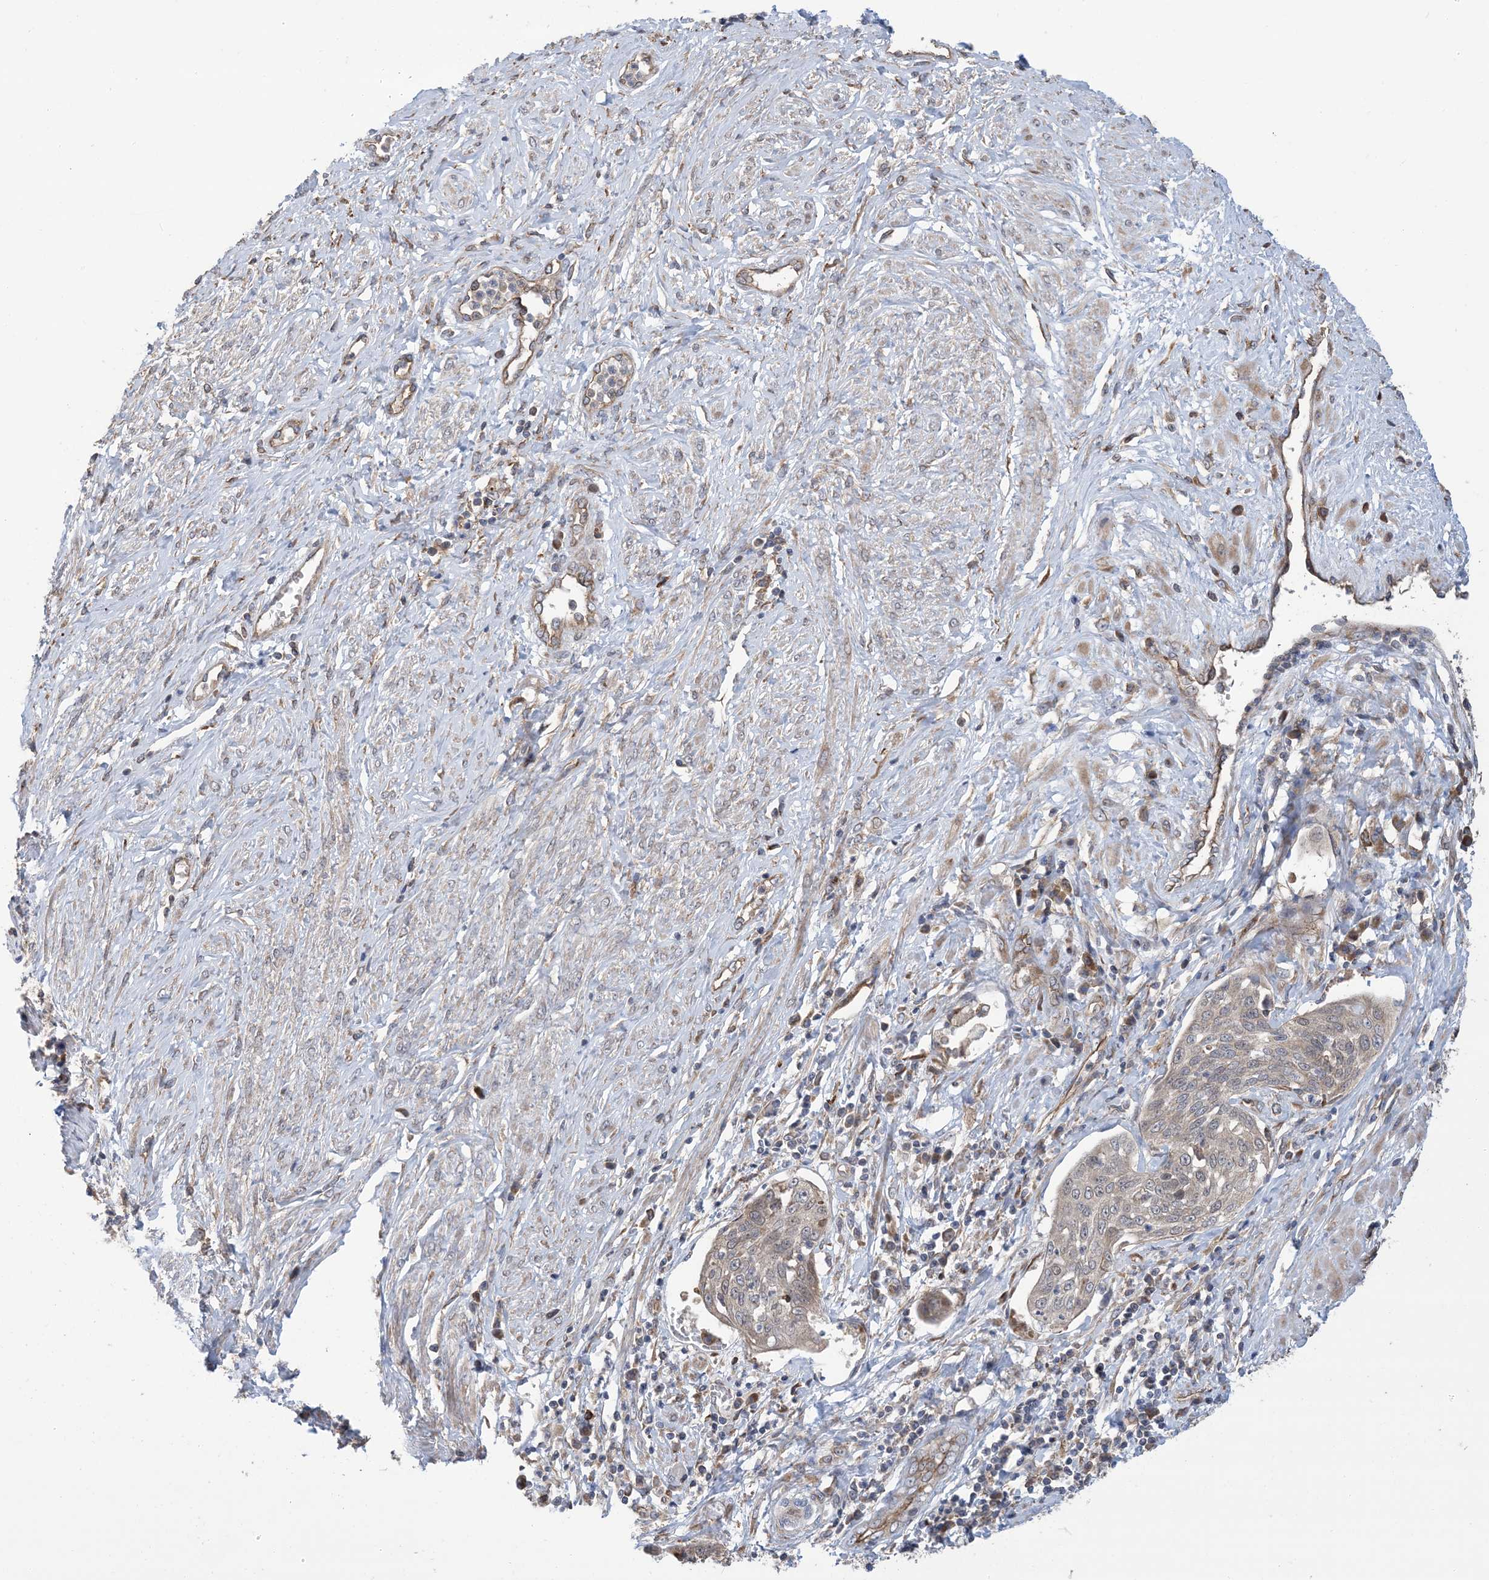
{"staining": {"intensity": "weak", "quantity": "<25%", "location": "cytoplasmic/membranous"}, "tissue": "cervical cancer", "cell_type": "Tumor cells", "image_type": "cancer", "snomed": [{"axis": "morphology", "description": "Squamous cell carcinoma, NOS"}, {"axis": "topography", "description": "Cervix"}], "caption": "Immunohistochemical staining of human cervical cancer (squamous cell carcinoma) displays no significant positivity in tumor cells.", "gene": "CLEC16A", "patient": {"sex": "female", "age": 34}}